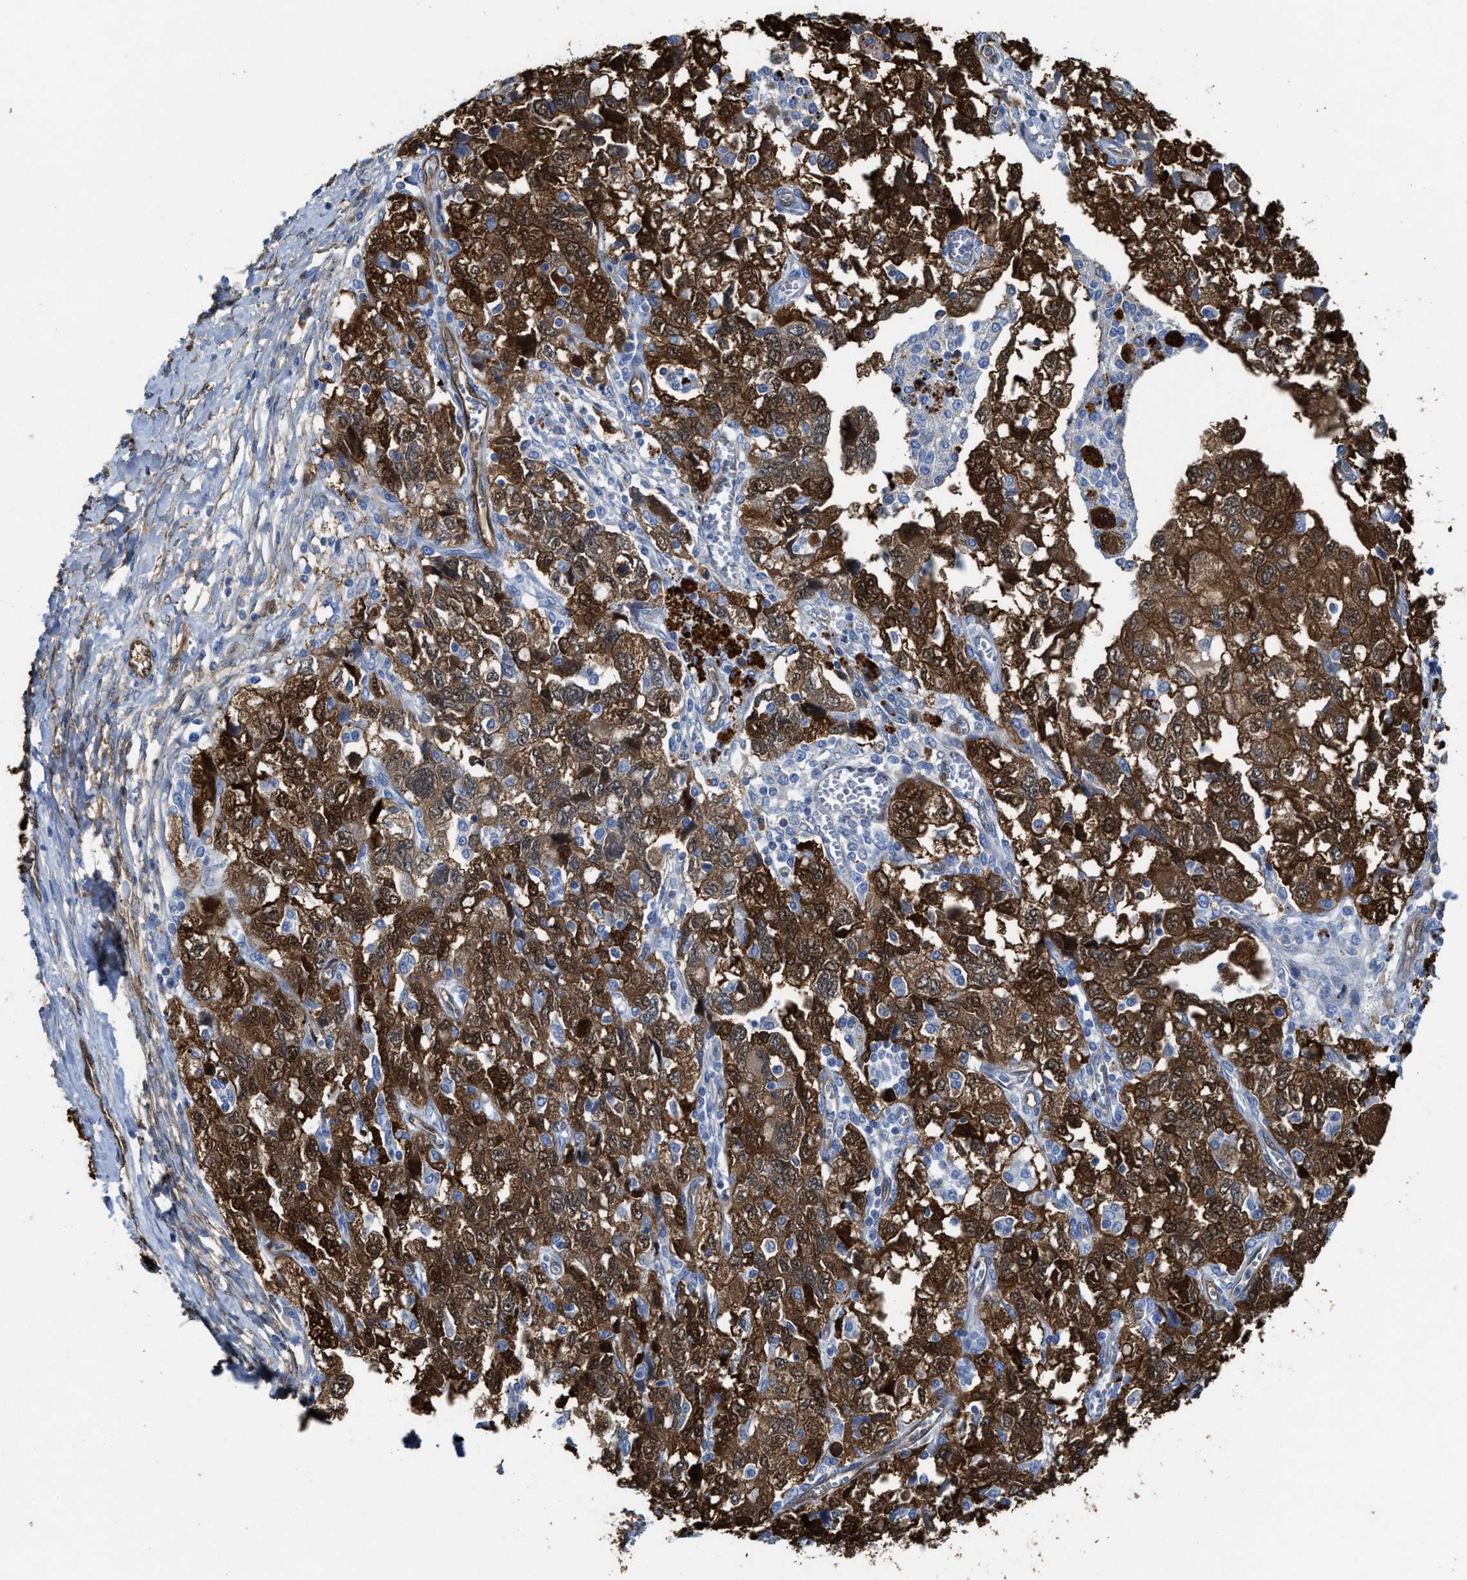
{"staining": {"intensity": "strong", "quantity": ">75%", "location": "cytoplasmic/membranous,nuclear"}, "tissue": "ovarian cancer", "cell_type": "Tumor cells", "image_type": "cancer", "snomed": [{"axis": "morphology", "description": "Carcinoma, NOS"}, {"axis": "morphology", "description": "Cystadenocarcinoma, serous, NOS"}, {"axis": "topography", "description": "Ovary"}], "caption": "The immunohistochemical stain labels strong cytoplasmic/membranous and nuclear staining in tumor cells of ovarian cancer (serous cystadenocarcinoma) tissue.", "gene": "ASS1", "patient": {"sex": "female", "age": 69}}